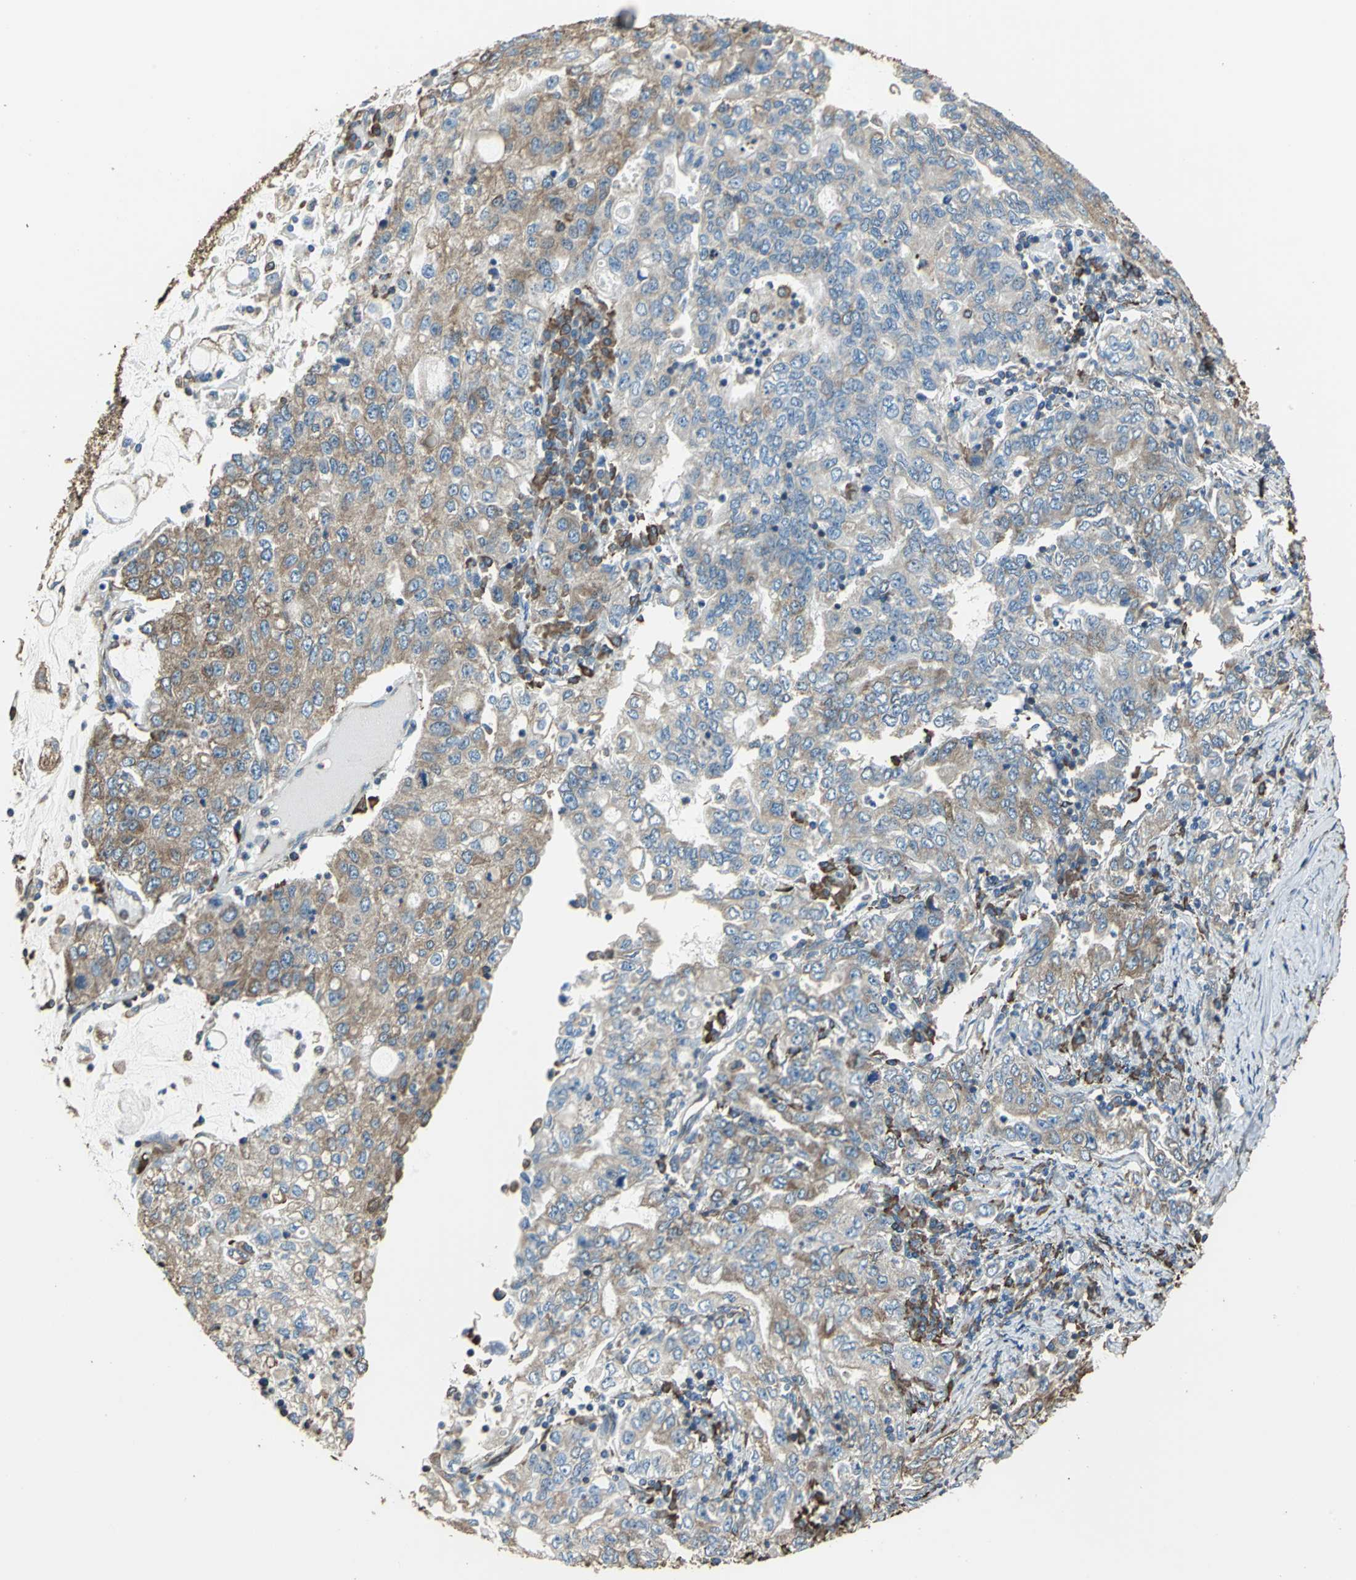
{"staining": {"intensity": "moderate", "quantity": ">75%", "location": "cytoplasmic/membranous"}, "tissue": "stomach cancer", "cell_type": "Tumor cells", "image_type": "cancer", "snomed": [{"axis": "morphology", "description": "Adenocarcinoma, NOS"}, {"axis": "topography", "description": "Stomach, lower"}], "caption": "Adenocarcinoma (stomach) was stained to show a protein in brown. There is medium levels of moderate cytoplasmic/membranous staining in approximately >75% of tumor cells.", "gene": "GPANK1", "patient": {"sex": "female", "age": 72}}